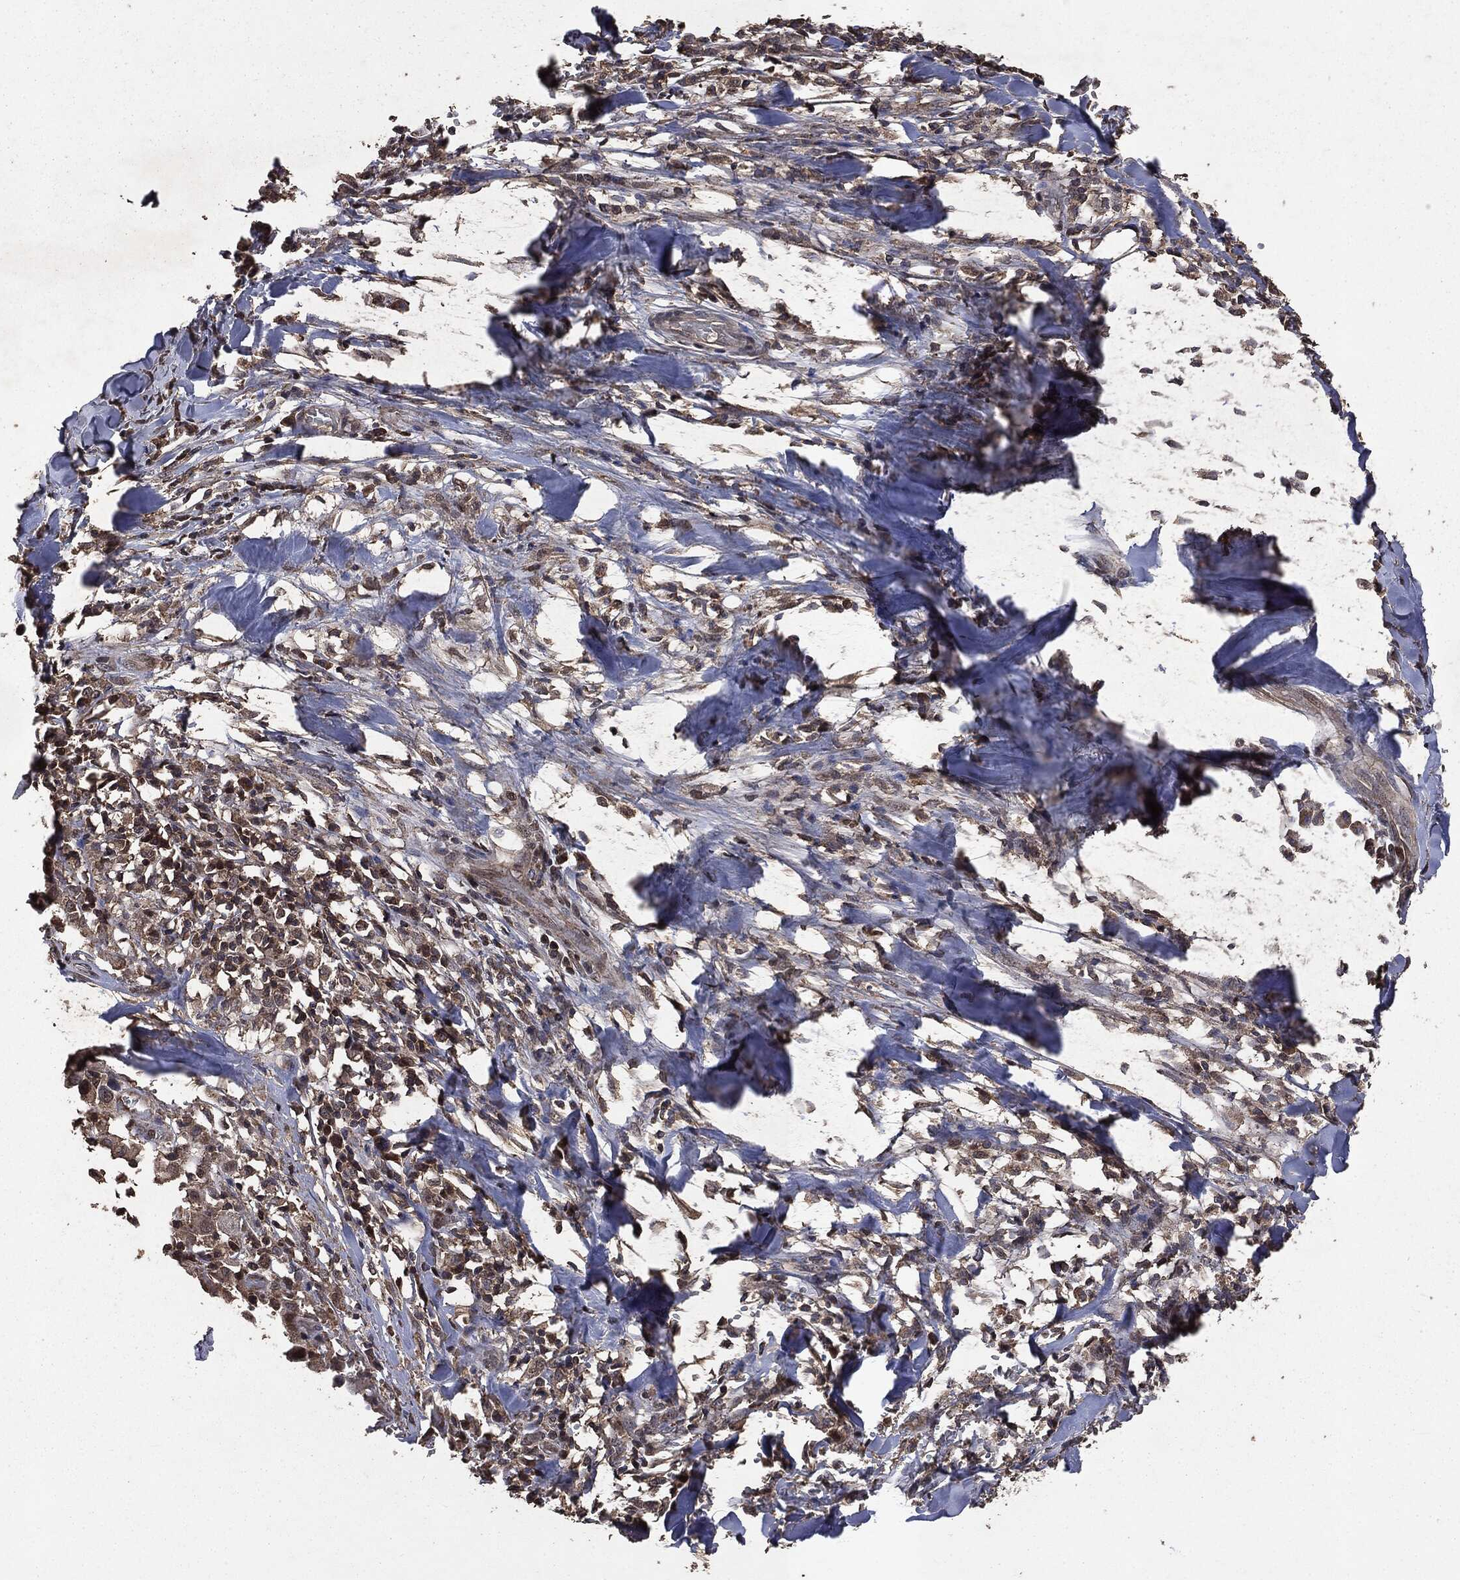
{"staining": {"intensity": "strong", "quantity": "<25%", "location": "cytoplasmic/membranous,nuclear"}, "tissue": "melanoma", "cell_type": "Tumor cells", "image_type": "cancer", "snomed": [{"axis": "morphology", "description": "Malignant melanoma, Metastatic site"}, {"axis": "topography", "description": "Lymph node"}], "caption": "Brown immunohistochemical staining in human melanoma reveals strong cytoplasmic/membranous and nuclear expression in approximately <25% of tumor cells. (Stains: DAB in brown, nuclei in blue, Microscopy: brightfield microscopy at high magnification).", "gene": "PPP6R2", "patient": {"sex": "male", "age": 50}}